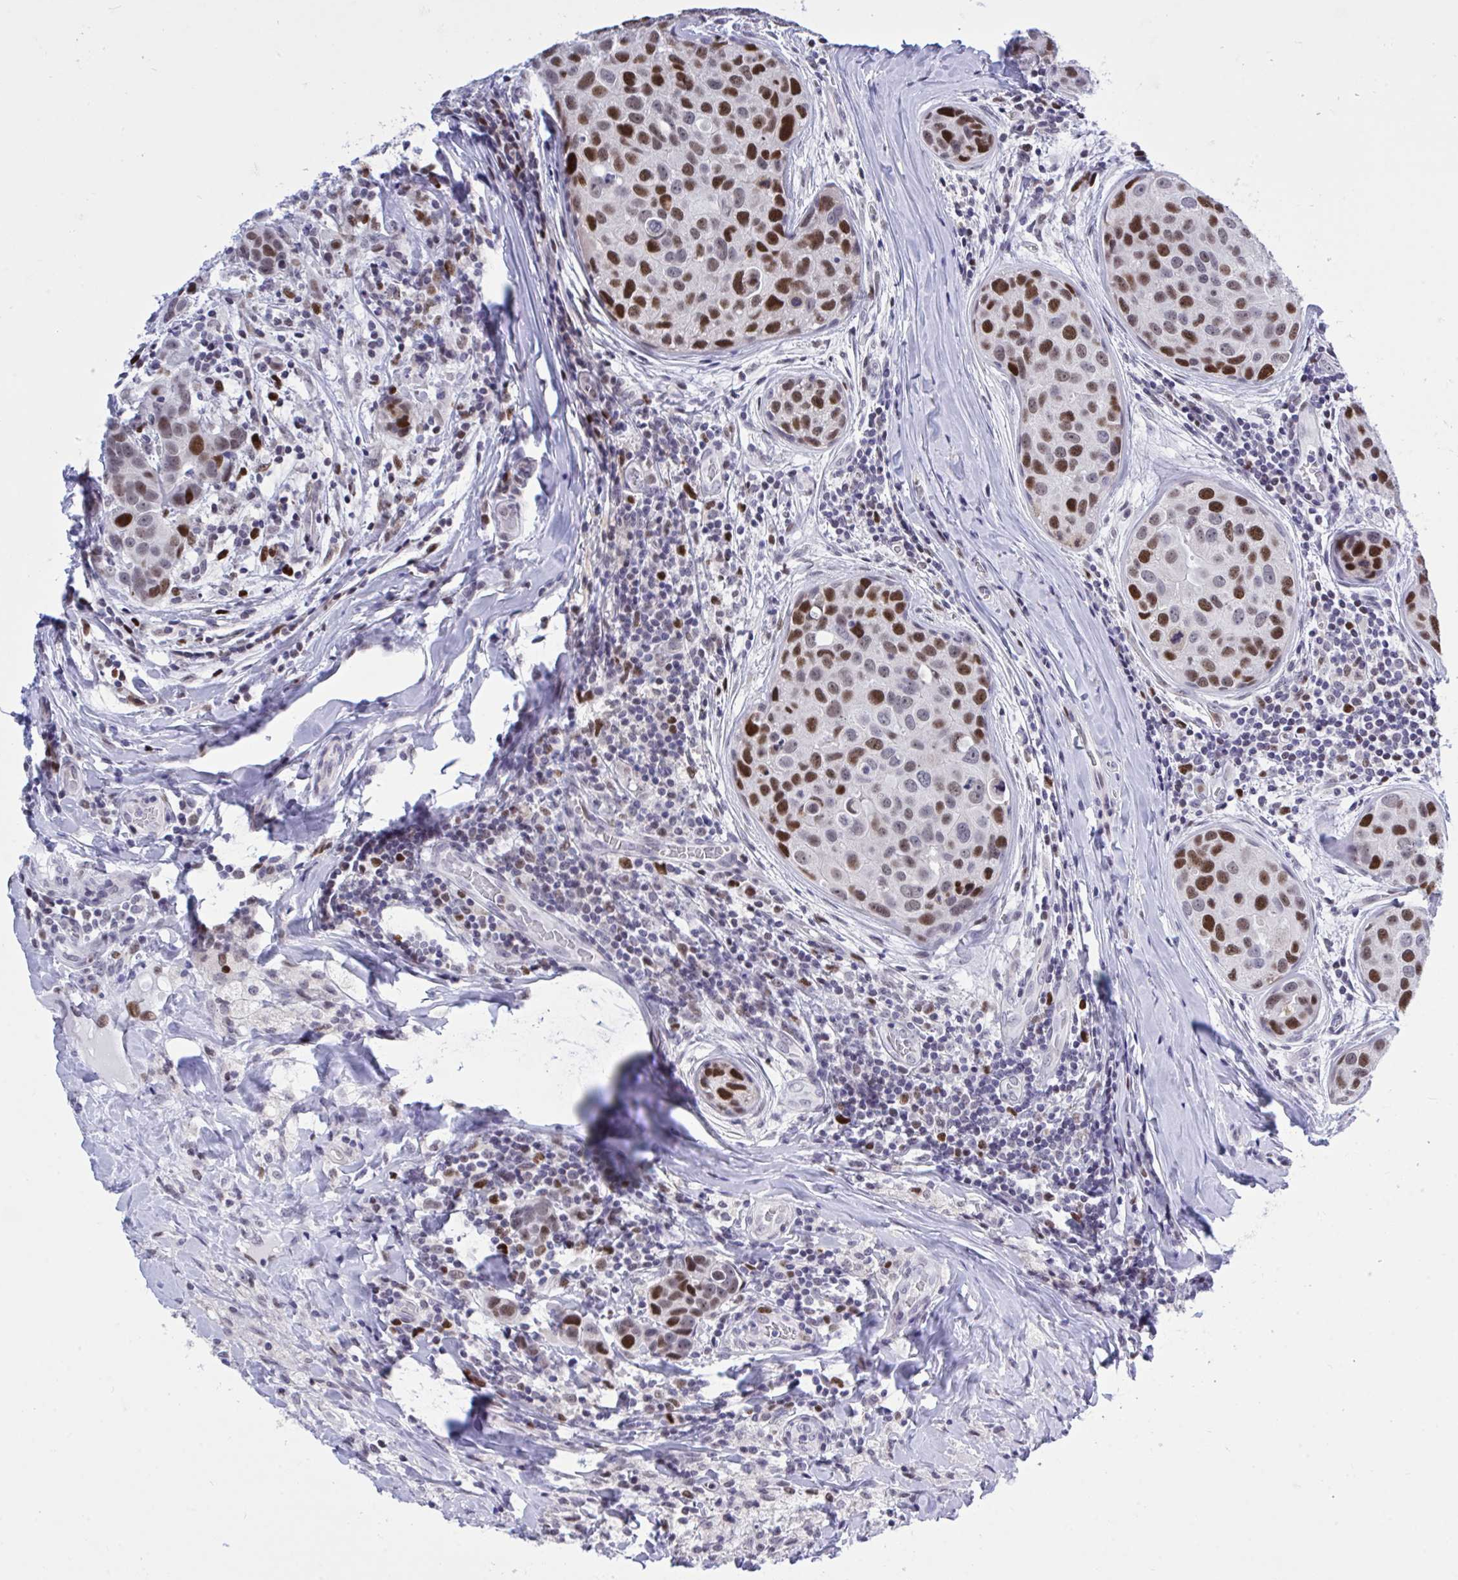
{"staining": {"intensity": "strong", "quantity": "25%-75%", "location": "nuclear"}, "tissue": "breast cancer", "cell_type": "Tumor cells", "image_type": "cancer", "snomed": [{"axis": "morphology", "description": "Duct carcinoma"}, {"axis": "topography", "description": "Breast"}], "caption": "The histopathology image reveals a brown stain indicating the presence of a protein in the nuclear of tumor cells in breast intraductal carcinoma. (DAB IHC with brightfield microscopy, high magnification).", "gene": "C1QL2", "patient": {"sex": "female", "age": 24}}